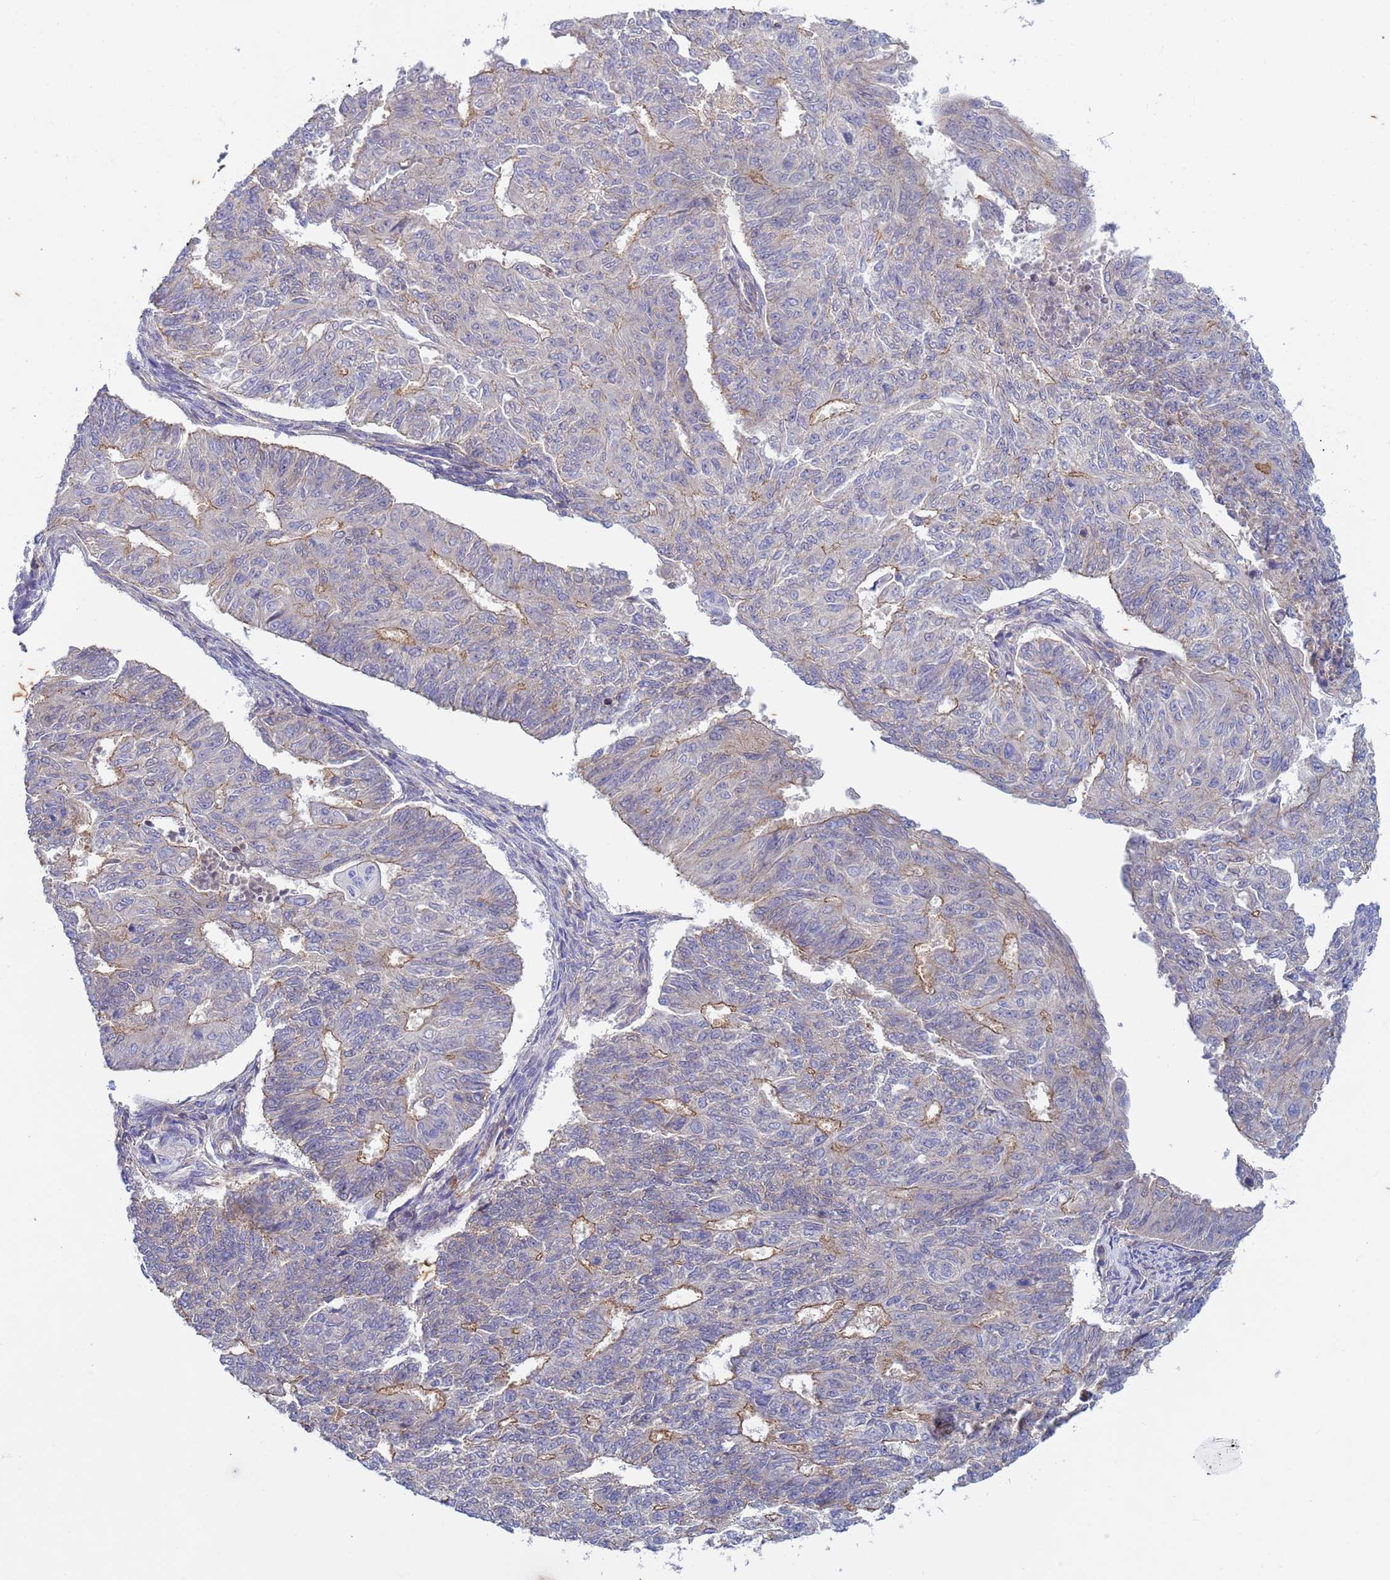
{"staining": {"intensity": "moderate", "quantity": "<25%", "location": "cytoplasmic/membranous"}, "tissue": "endometrial cancer", "cell_type": "Tumor cells", "image_type": "cancer", "snomed": [{"axis": "morphology", "description": "Adenocarcinoma, NOS"}, {"axis": "topography", "description": "Endometrium"}], "caption": "The image demonstrates immunohistochemical staining of endometrial cancer (adenocarcinoma). There is moderate cytoplasmic/membranous staining is appreciated in approximately <25% of tumor cells.", "gene": "KLHL13", "patient": {"sex": "female", "age": 32}}